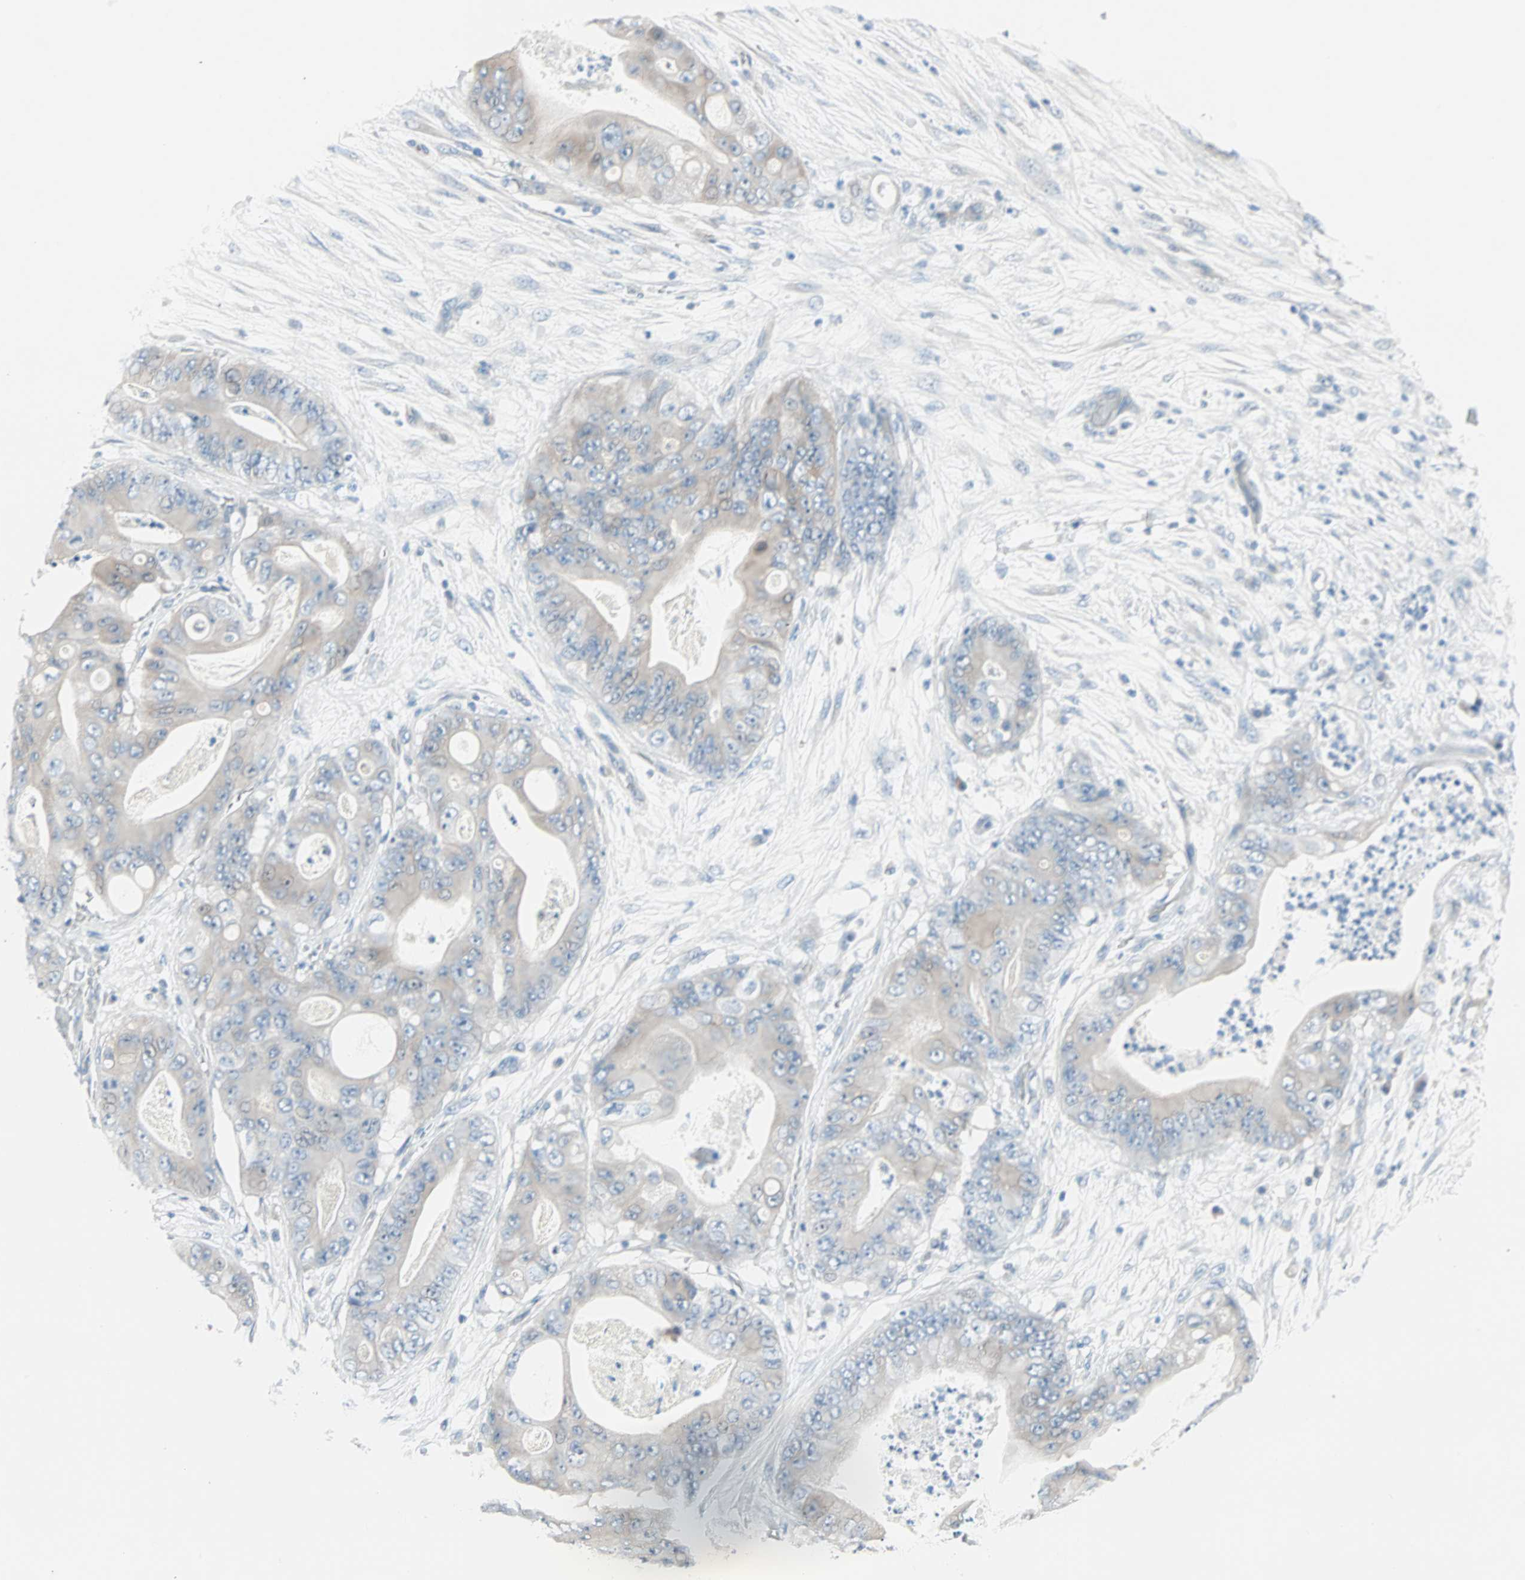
{"staining": {"intensity": "weak", "quantity": "25%-75%", "location": "cytoplasmic/membranous"}, "tissue": "stomach cancer", "cell_type": "Tumor cells", "image_type": "cancer", "snomed": [{"axis": "morphology", "description": "Adenocarcinoma, NOS"}, {"axis": "topography", "description": "Stomach"}], "caption": "A photomicrograph of stomach cancer stained for a protein exhibits weak cytoplasmic/membranous brown staining in tumor cells. (brown staining indicates protein expression, while blue staining denotes nuclei).", "gene": "SULT1C2", "patient": {"sex": "female", "age": 73}}